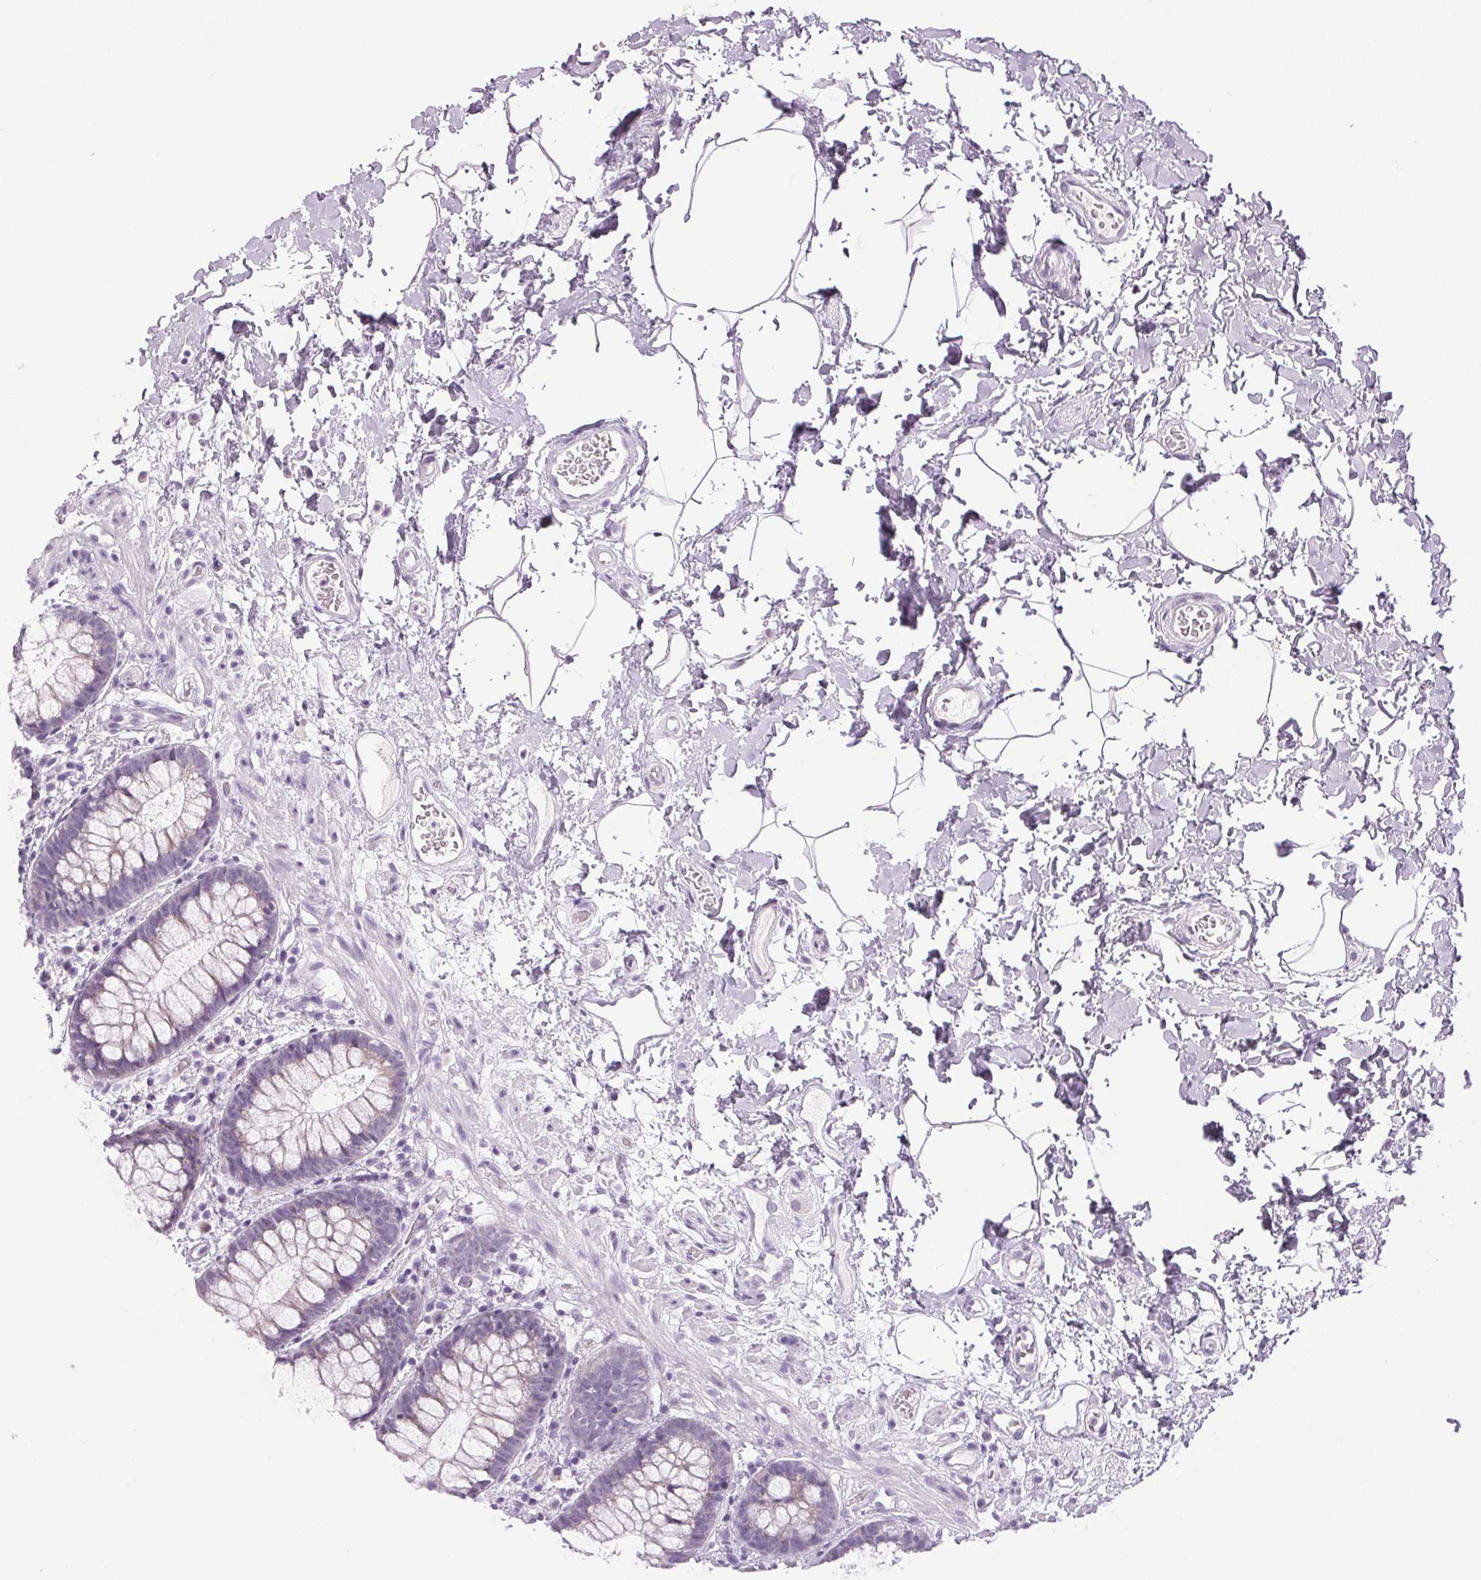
{"staining": {"intensity": "weak", "quantity": "<25%", "location": "cytoplasmic/membranous"}, "tissue": "rectum", "cell_type": "Glandular cells", "image_type": "normal", "snomed": [{"axis": "morphology", "description": "Normal tissue, NOS"}, {"axis": "topography", "description": "Rectum"}], "caption": "IHC photomicrograph of normal rectum: human rectum stained with DAB (3,3'-diaminobenzidine) displays no significant protein staining in glandular cells. The staining was performed using DAB to visualize the protein expression in brown, while the nuclei were stained in blue with hematoxylin (Magnification: 20x).", "gene": "COL7A1", "patient": {"sex": "female", "age": 62}}